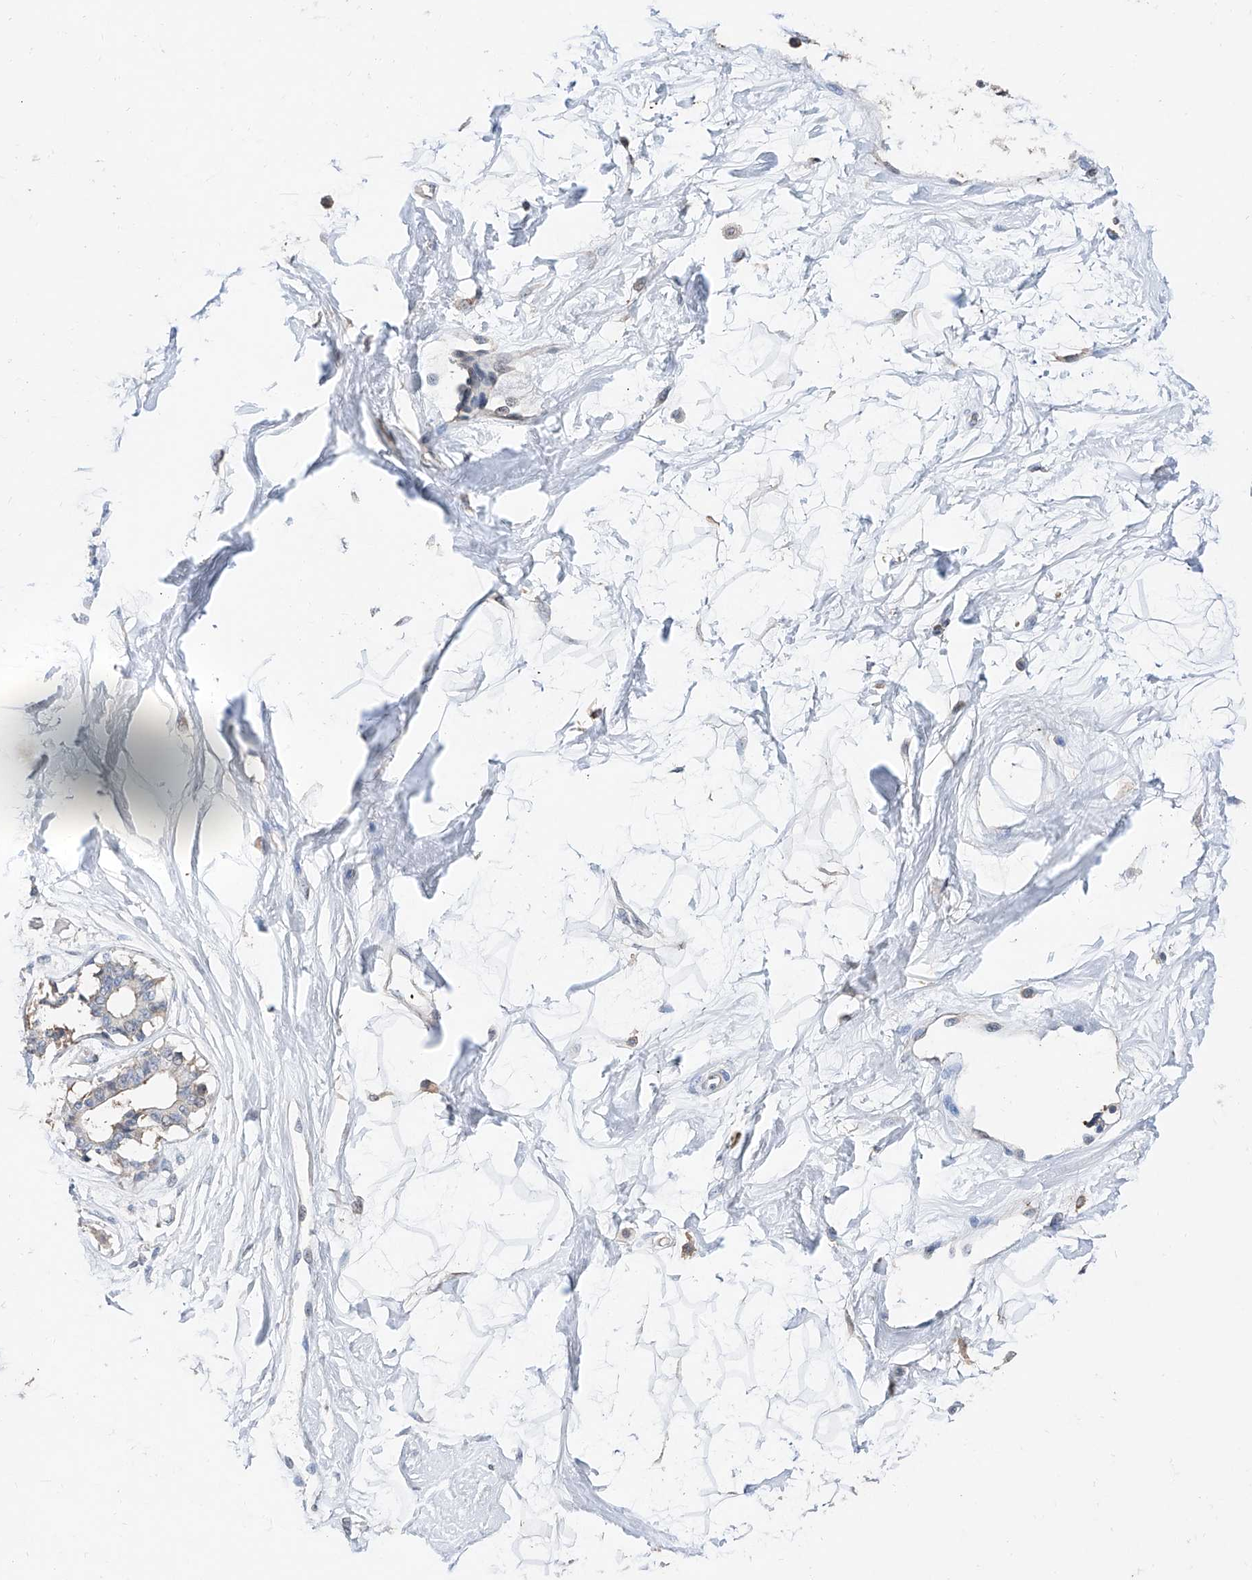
{"staining": {"intensity": "negative", "quantity": "none", "location": "none"}, "tissue": "breast", "cell_type": "Adipocytes", "image_type": "normal", "snomed": [{"axis": "morphology", "description": "Normal tissue, NOS"}, {"axis": "topography", "description": "Breast"}], "caption": "Human breast stained for a protein using IHC reveals no expression in adipocytes.", "gene": "FUCA2", "patient": {"sex": "female", "age": 45}}